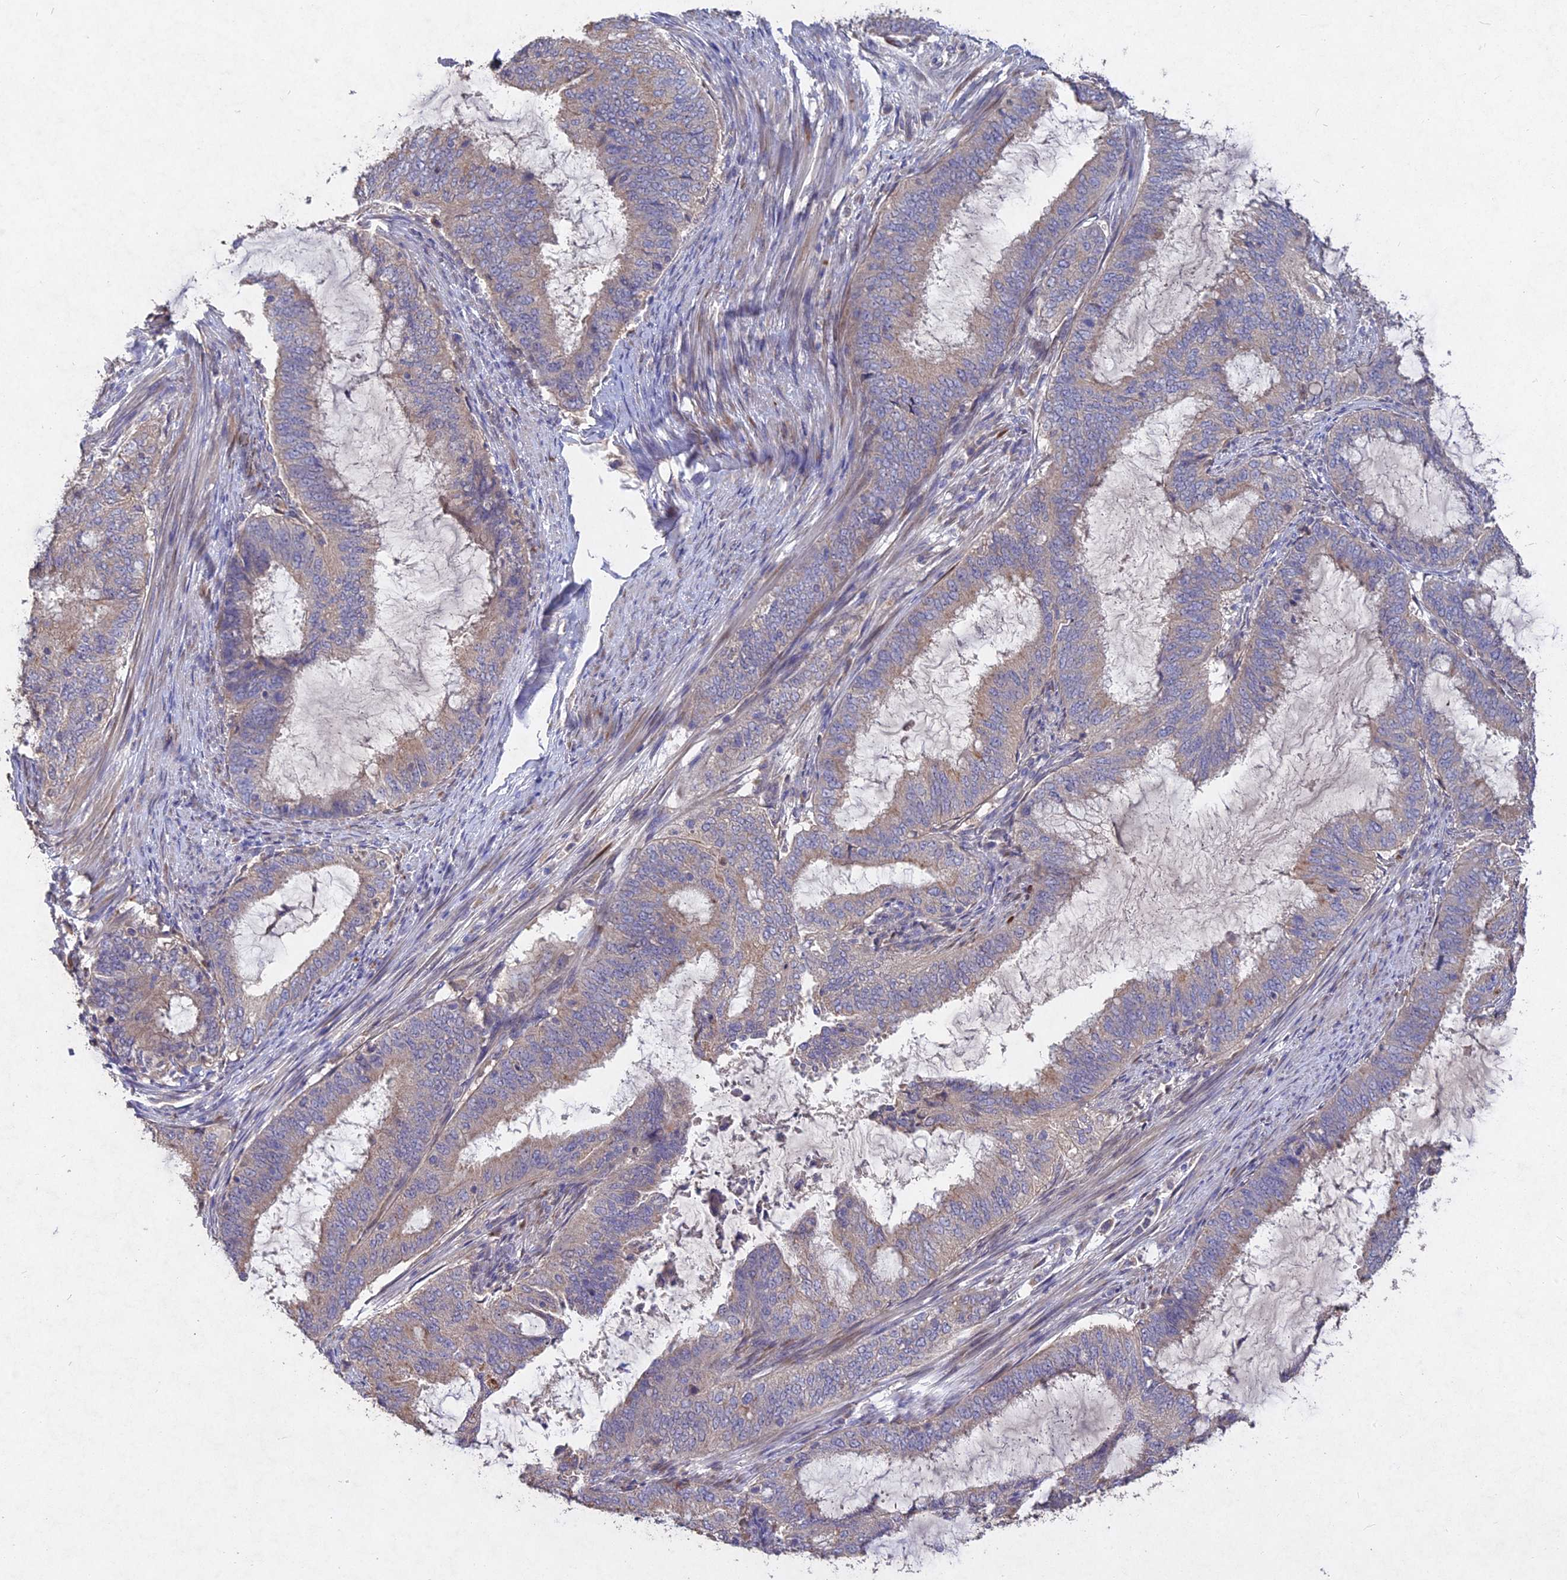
{"staining": {"intensity": "negative", "quantity": "none", "location": "none"}, "tissue": "endometrial cancer", "cell_type": "Tumor cells", "image_type": "cancer", "snomed": [{"axis": "morphology", "description": "Adenocarcinoma, NOS"}, {"axis": "topography", "description": "Endometrium"}], "caption": "Tumor cells are negative for protein expression in human adenocarcinoma (endometrial). Nuclei are stained in blue.", "gene": "SLC26A4", "patient": {"sex": "female", "age": 51}}